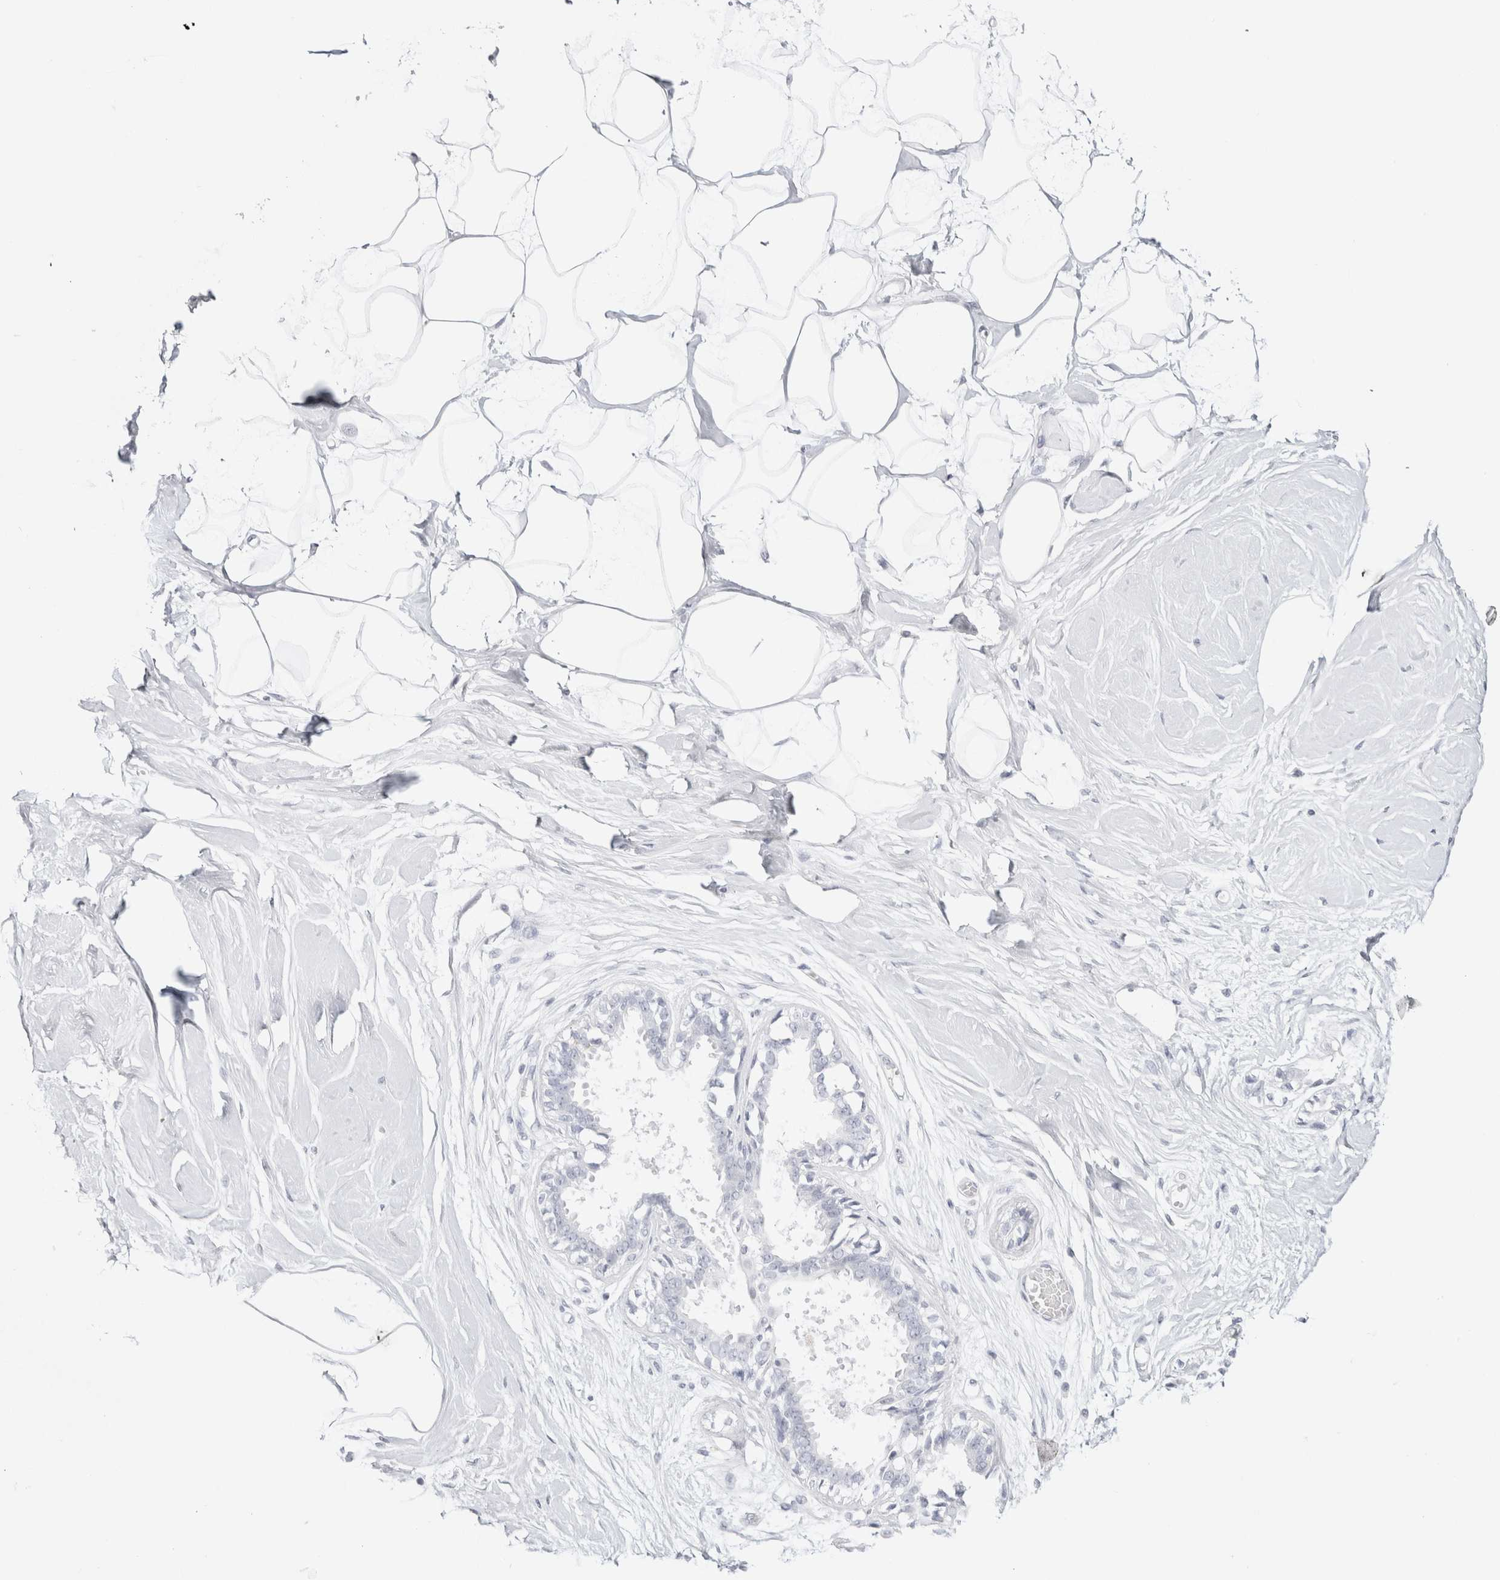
{"staining": {"intensity": "negative", "quantity": "none", "location": "none"}, "tissue": "breast", "cell_type": "Adipocytes", "image_type": "normal", "snomed": [{"axis": "morphology", "description": "Normal tissue, NOS"}, {"axis": "topography", "description": "Breast"}], "caption": "The photomicrograph exhibits no staining of adipocytes in unremarkable breast. Brightfield microscopy of IHC stained with DAB (3,3'-diaminobenzidine) (brown) and hematoxylin (blue), captured at high magnification.", "gene": "GARIN1A", "patient": {"sex": "female", "age": 45}}